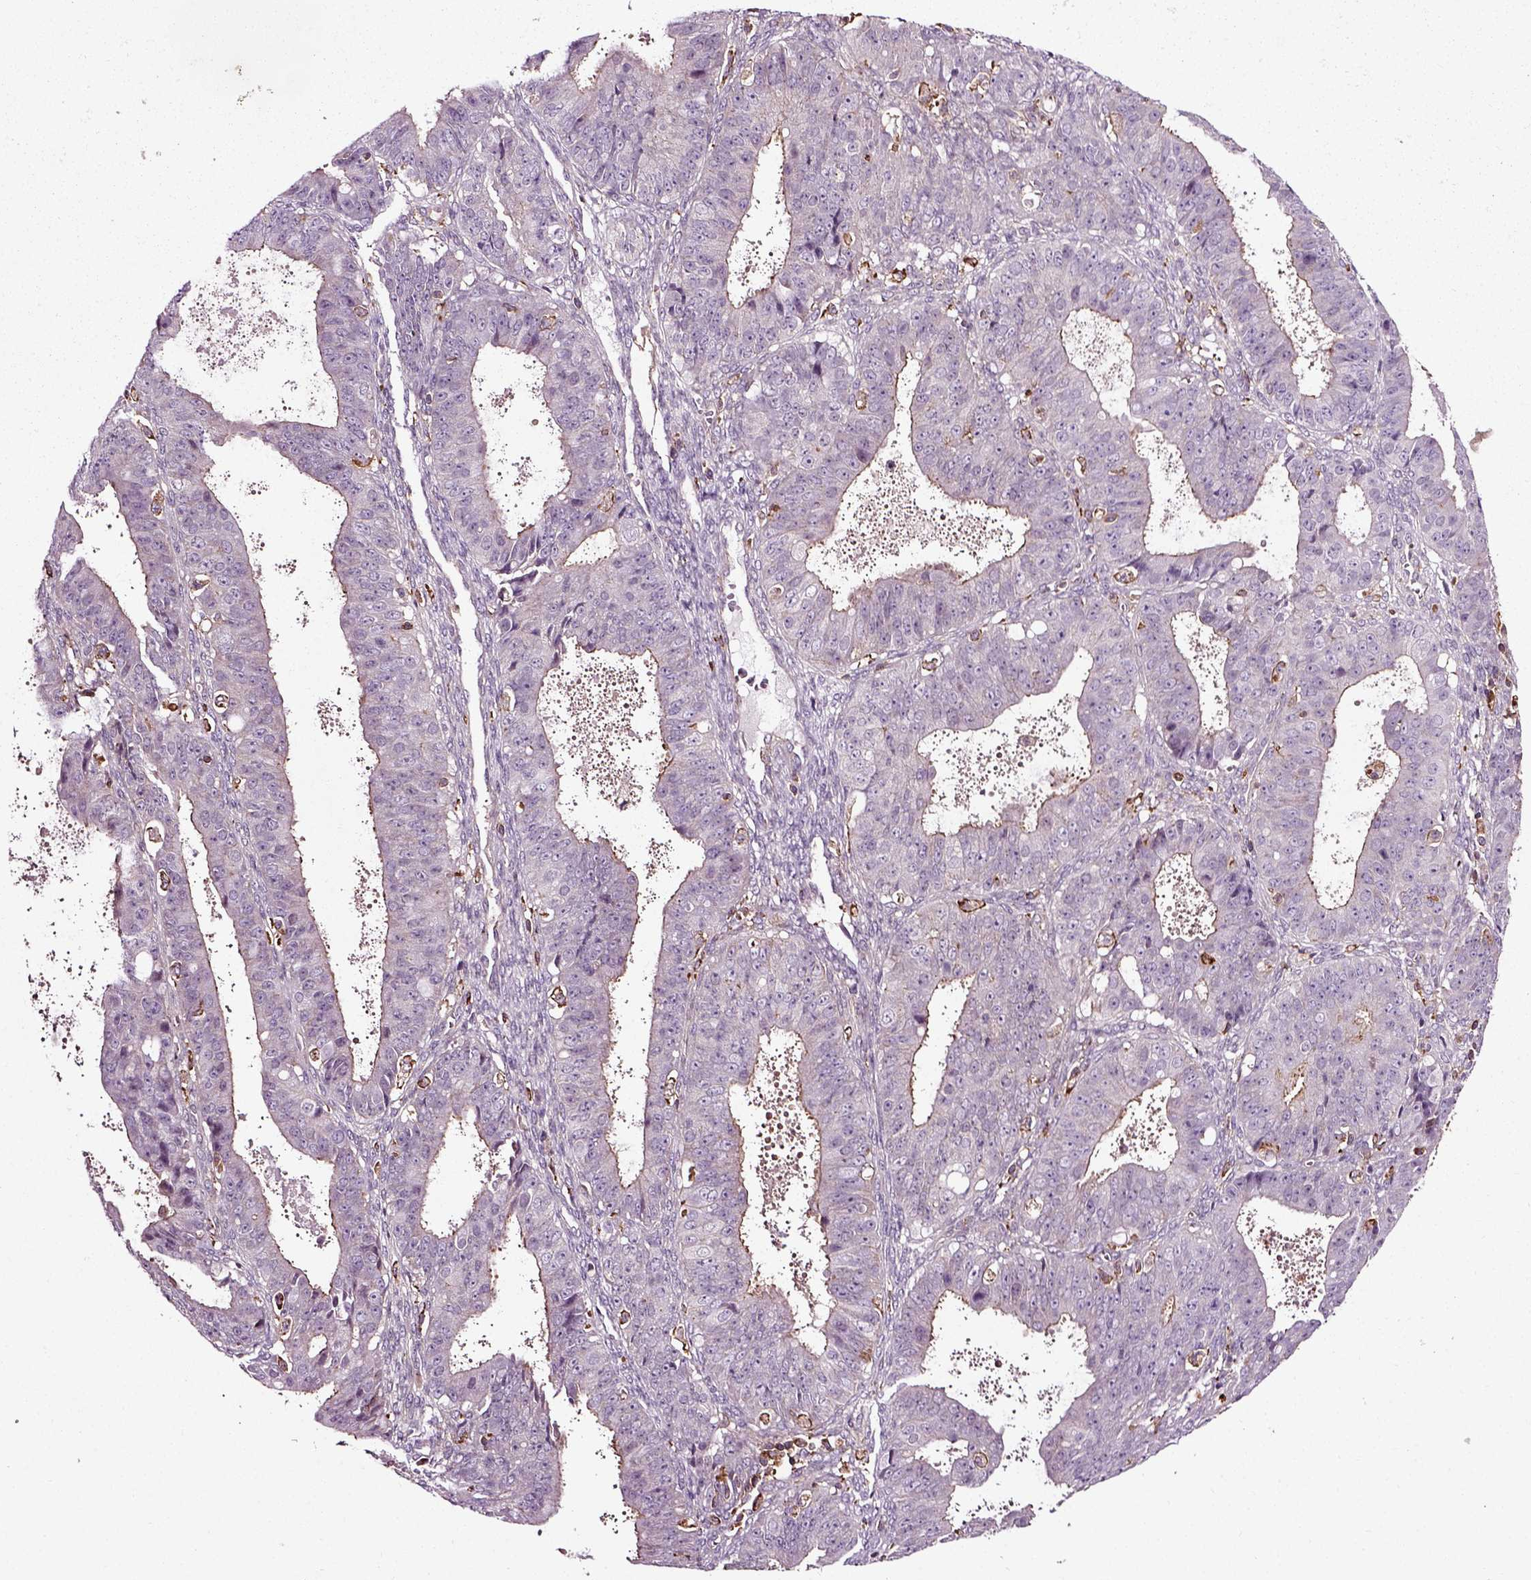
{"staining": {"intensity": "strong", "quantity": "<25%", "location": "cytoplasmic/membranous"}, "tissue": "ovarian cancer", "cell_type": "Tumor cells", "image_type": "cancer", "snomed": [{"axis": "morphology", "description": "Carcinoma, endometroid"}, {"axis": "topography", "description": "Ovary"}], "caption": "Human ovarian cancer stained for a protein (brown) shows strong cytoplasmic/membranous positive expression in about <25% of tumor cells.", "gene": "RHOF", "patient": {"sex": "female", "age": 42}}